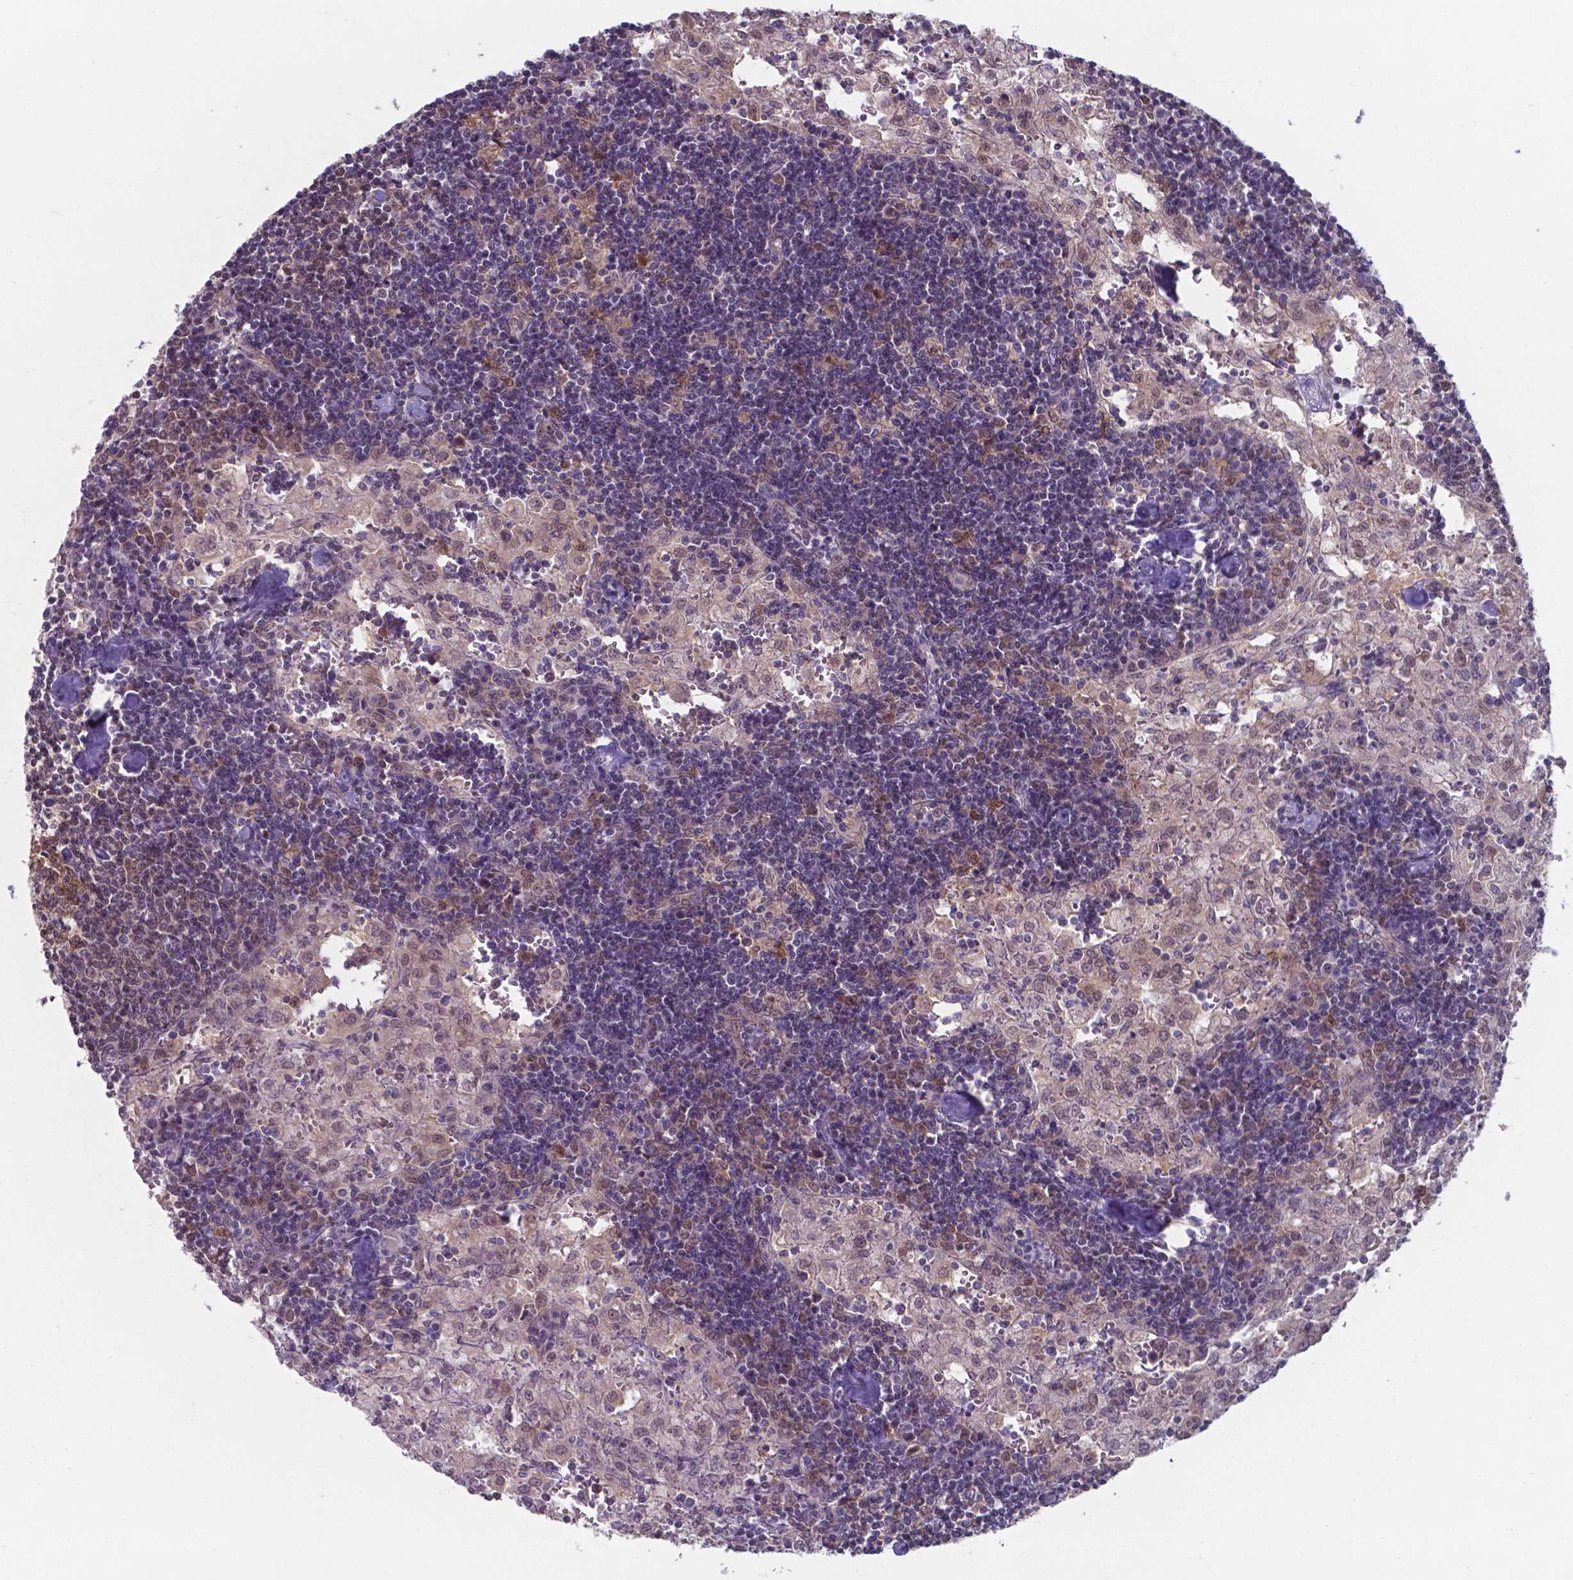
{"staining": {"intensity": "moderate", "quantity": "25%-75%", "location": "nuclear"}, "tissue": "lymph node", "cell_type": "Germinal center cells", "image_type": "normal", "snomed": [{"axis": "morphology", "description": "Normal tissue, NOS"}, {"axis": "topography", "description": "Lymph node"}], "caption": "An IHC histopathology image of unremarkable tissue is shown. Protein staining in brown labels moderate nuclear positivity in lymph node within germinal center cells.", "gene": "UBE2E2", "patient": {"sex": "male", "age": 55}}